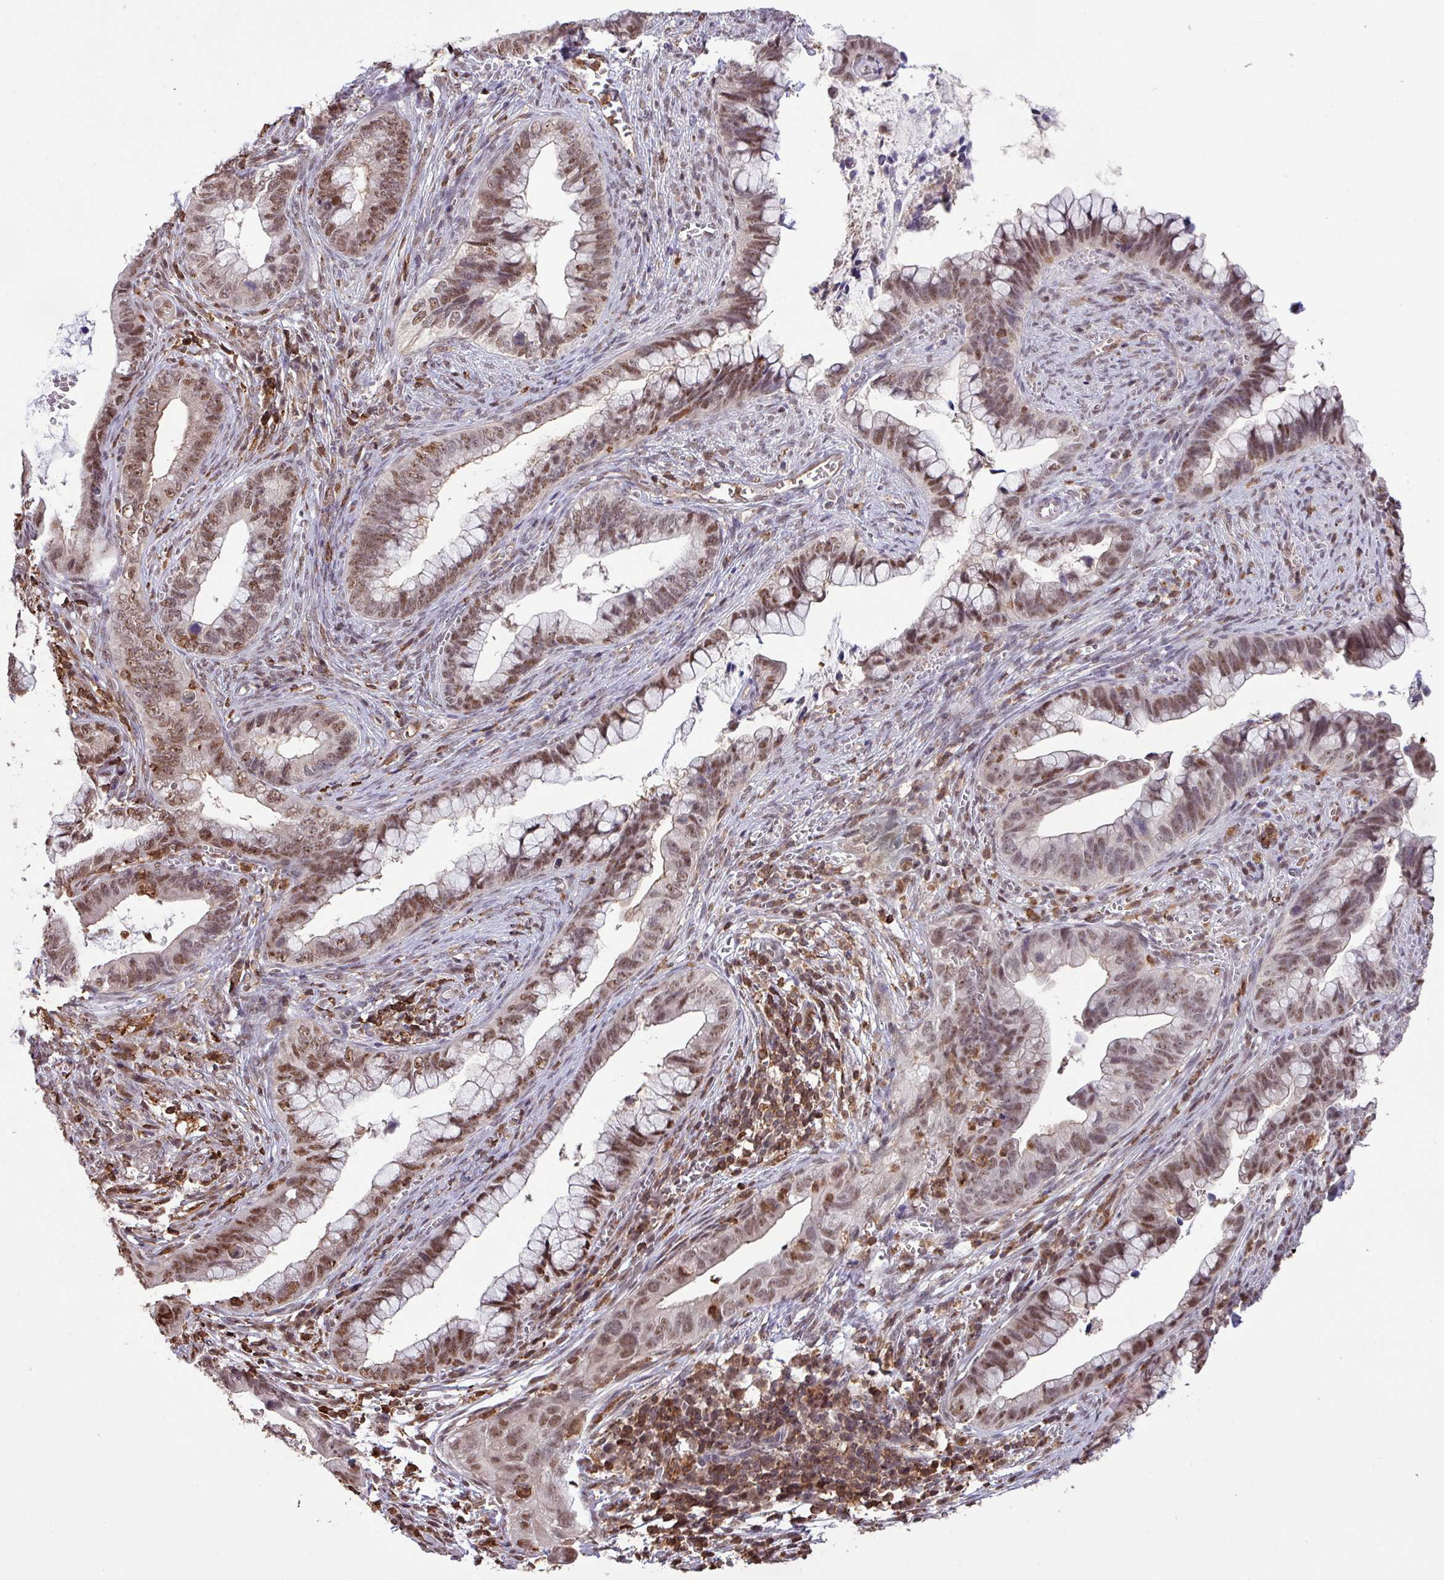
{"staining": {"intensity": "moderate", "quantity": ">75%", "location": "nuclear"}, "tissue": "cervical cancer", "cell_type": "Tumor cells", "image_type": "cancer", "snomed": [{"axis": "morphology", "description": "Adenocarcinoma, NOS"}, {"axis": "topography", "description": "Cervix"}], "caption": "Tumor cells exhibit medium levels of moderate nuclear positivity in about >75% of cells in human cervical cancer (adenocarcinoma). The protein is shown in brown color, while the nuclei are stained blue.", "gene": "GON7", "patient": {"sex": "female", "age": 44}}